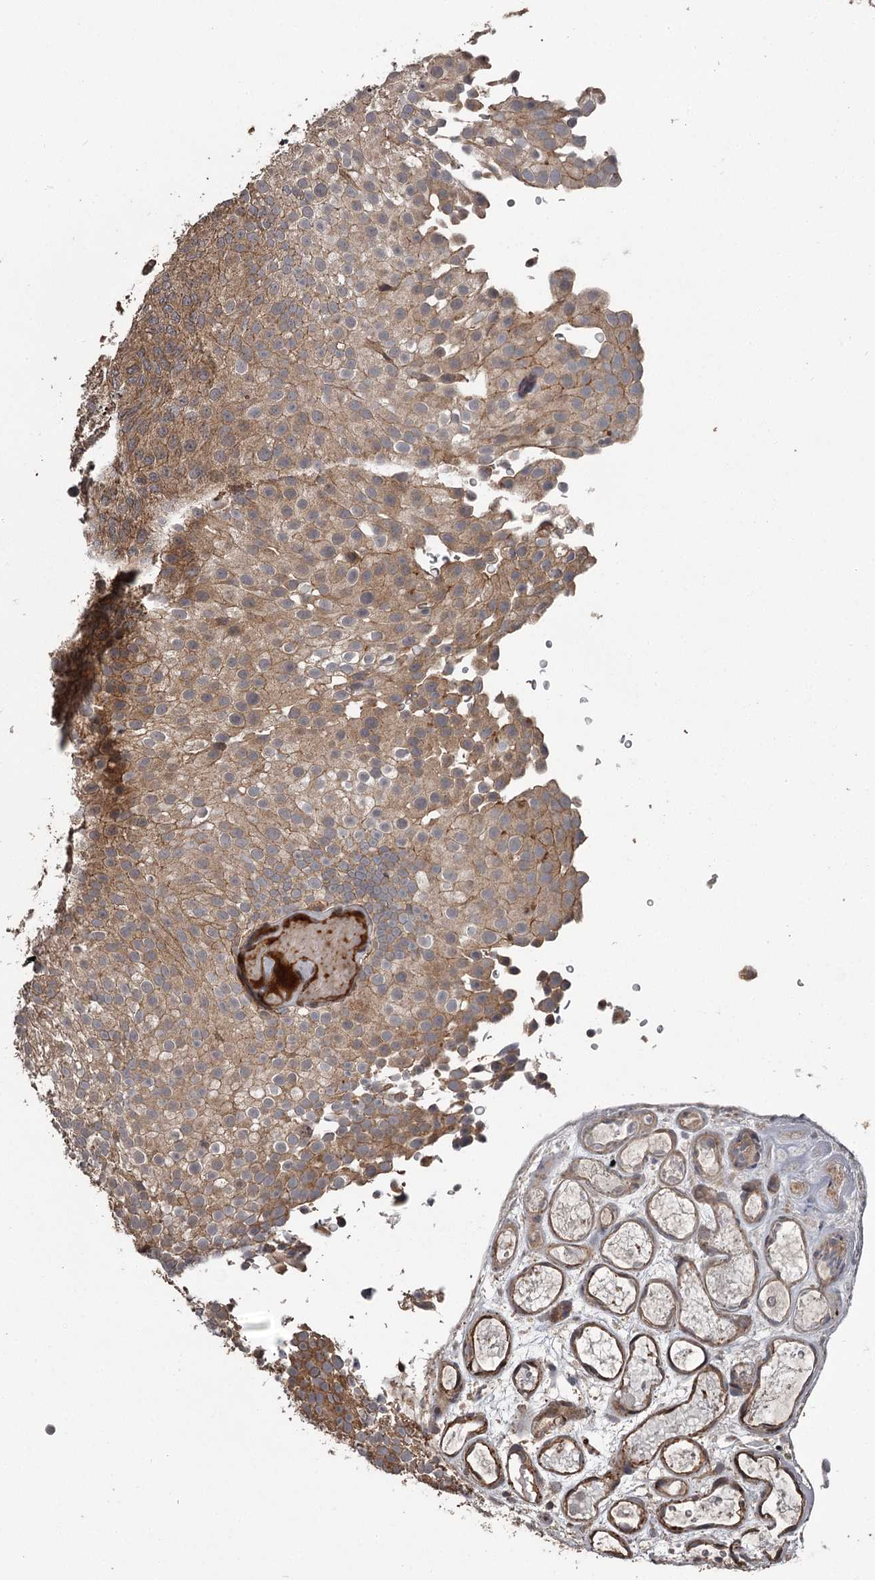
{"staining": {"intensity": "moderate", "quantity": ">75%", "location": "cytoplasmic/membranous"}, "tissue": "urothelial cancer", "cell_type": "Tumor cells", "image_type": "cancer", "snomed": [{"axis": "morphology", "description": "Urothelial carcinoma, Low grade"}, {"axis": "topography", "description": "Urinary bladder"}], "caption": "A photomicrograph of urothelial cancer stained for a protein demonstrates moderate cytoplasmic/membranous brown staining in tumor cells.", "gene": "RAB21", "patient": {"sex": "male", "age": 78}}